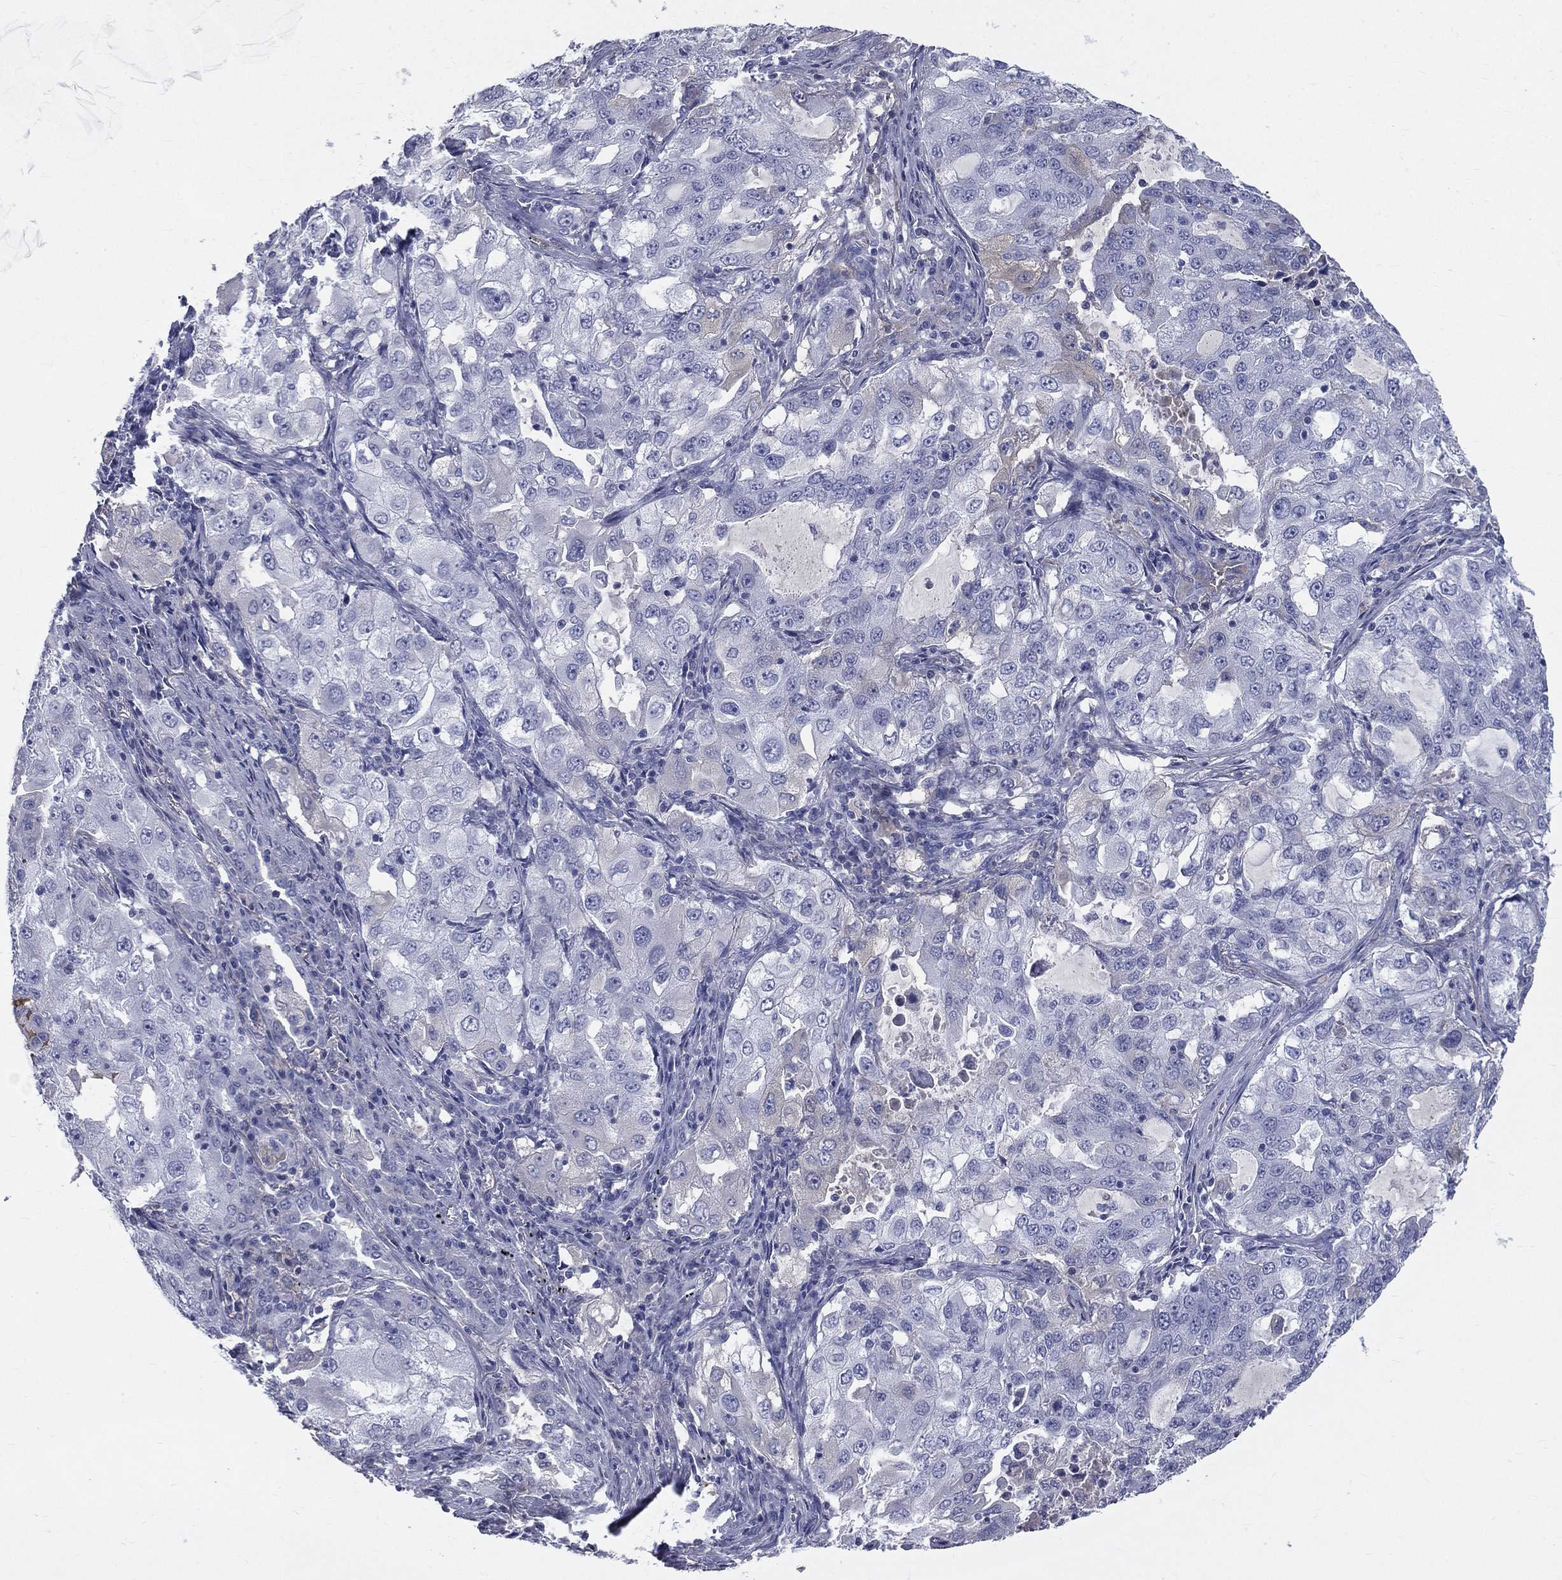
{"staining": {"intensity": "negative", "quantity": "none", "location": "none"}, "tissue": "lung cancer", "cell_type": "Tumor cells", "image_type": "cancer", "snomed": [{"axis": "morphology", "description": "Adenocarcinoma, NOS"}, {"axis": "topography", "description": "Lung"}], "caption": "High magnification brightfield microscopy of lung cancer stained with DAB (brown) and counterstained with hematoxylin (blue): tumor cells show no significant expression. Nuclei are stained in blue.", "gene": "HP", "patient": {"sex": "female", "age": 61}}